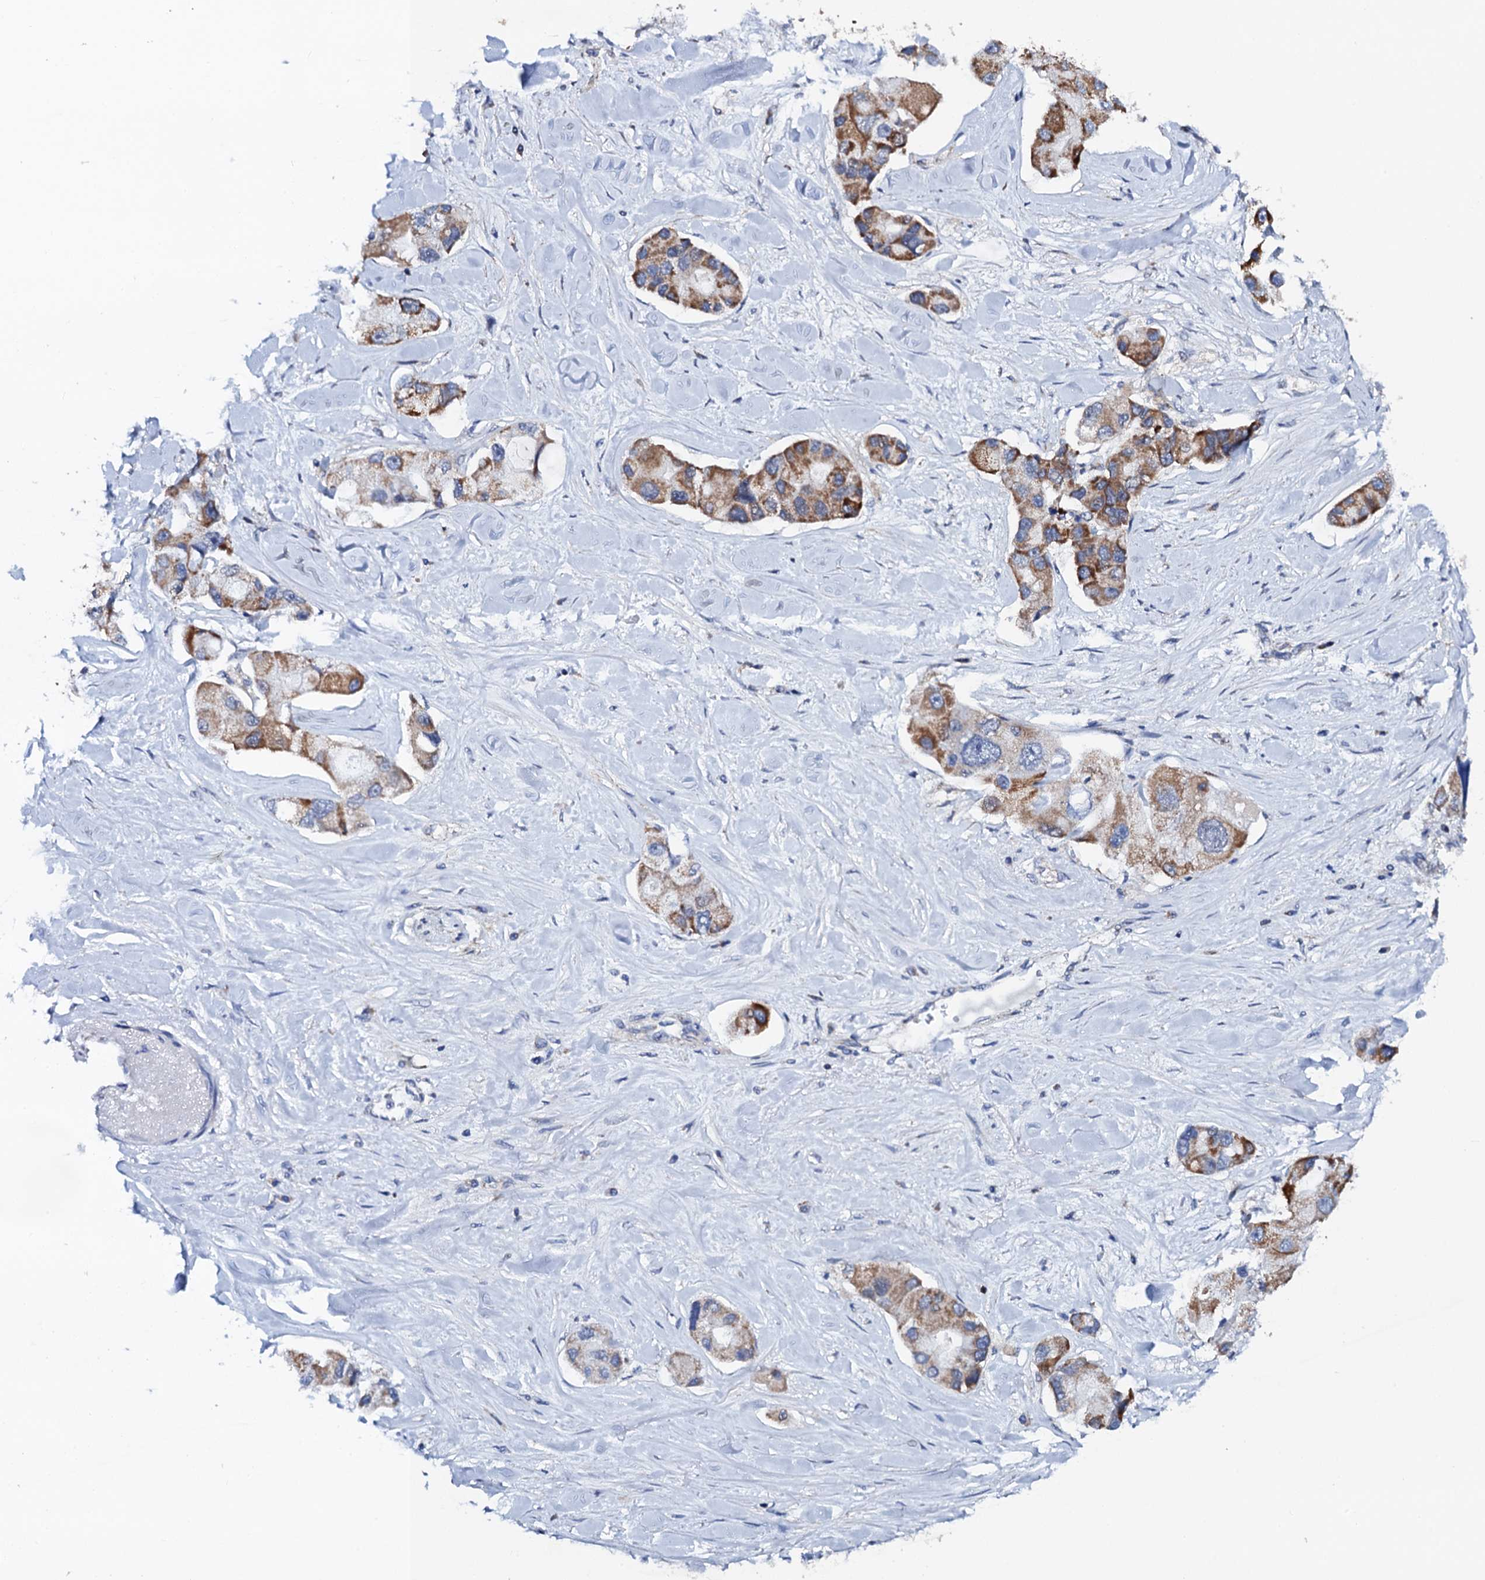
{"staining": {"intensity": "moderate", "quantity": "25%-75%", "location": "cytoplasmic/membranous"}, "tissue": "lung cancer", "cell_type": "Tumor cells", "image_type": "cancer", "snomed": [{"axis": "morphology", "description": "Adenocarcinoma, NOS"}, {"axis": "topography", "description": "Lung"}], "caption": "Protein staining of lung cancer tissue displays moderate cytoplasmic/membranous staining in about 25%-75% of tumor cells.", "gene": "PTCD3", "patient": {"sex": "female", "age": 54}}